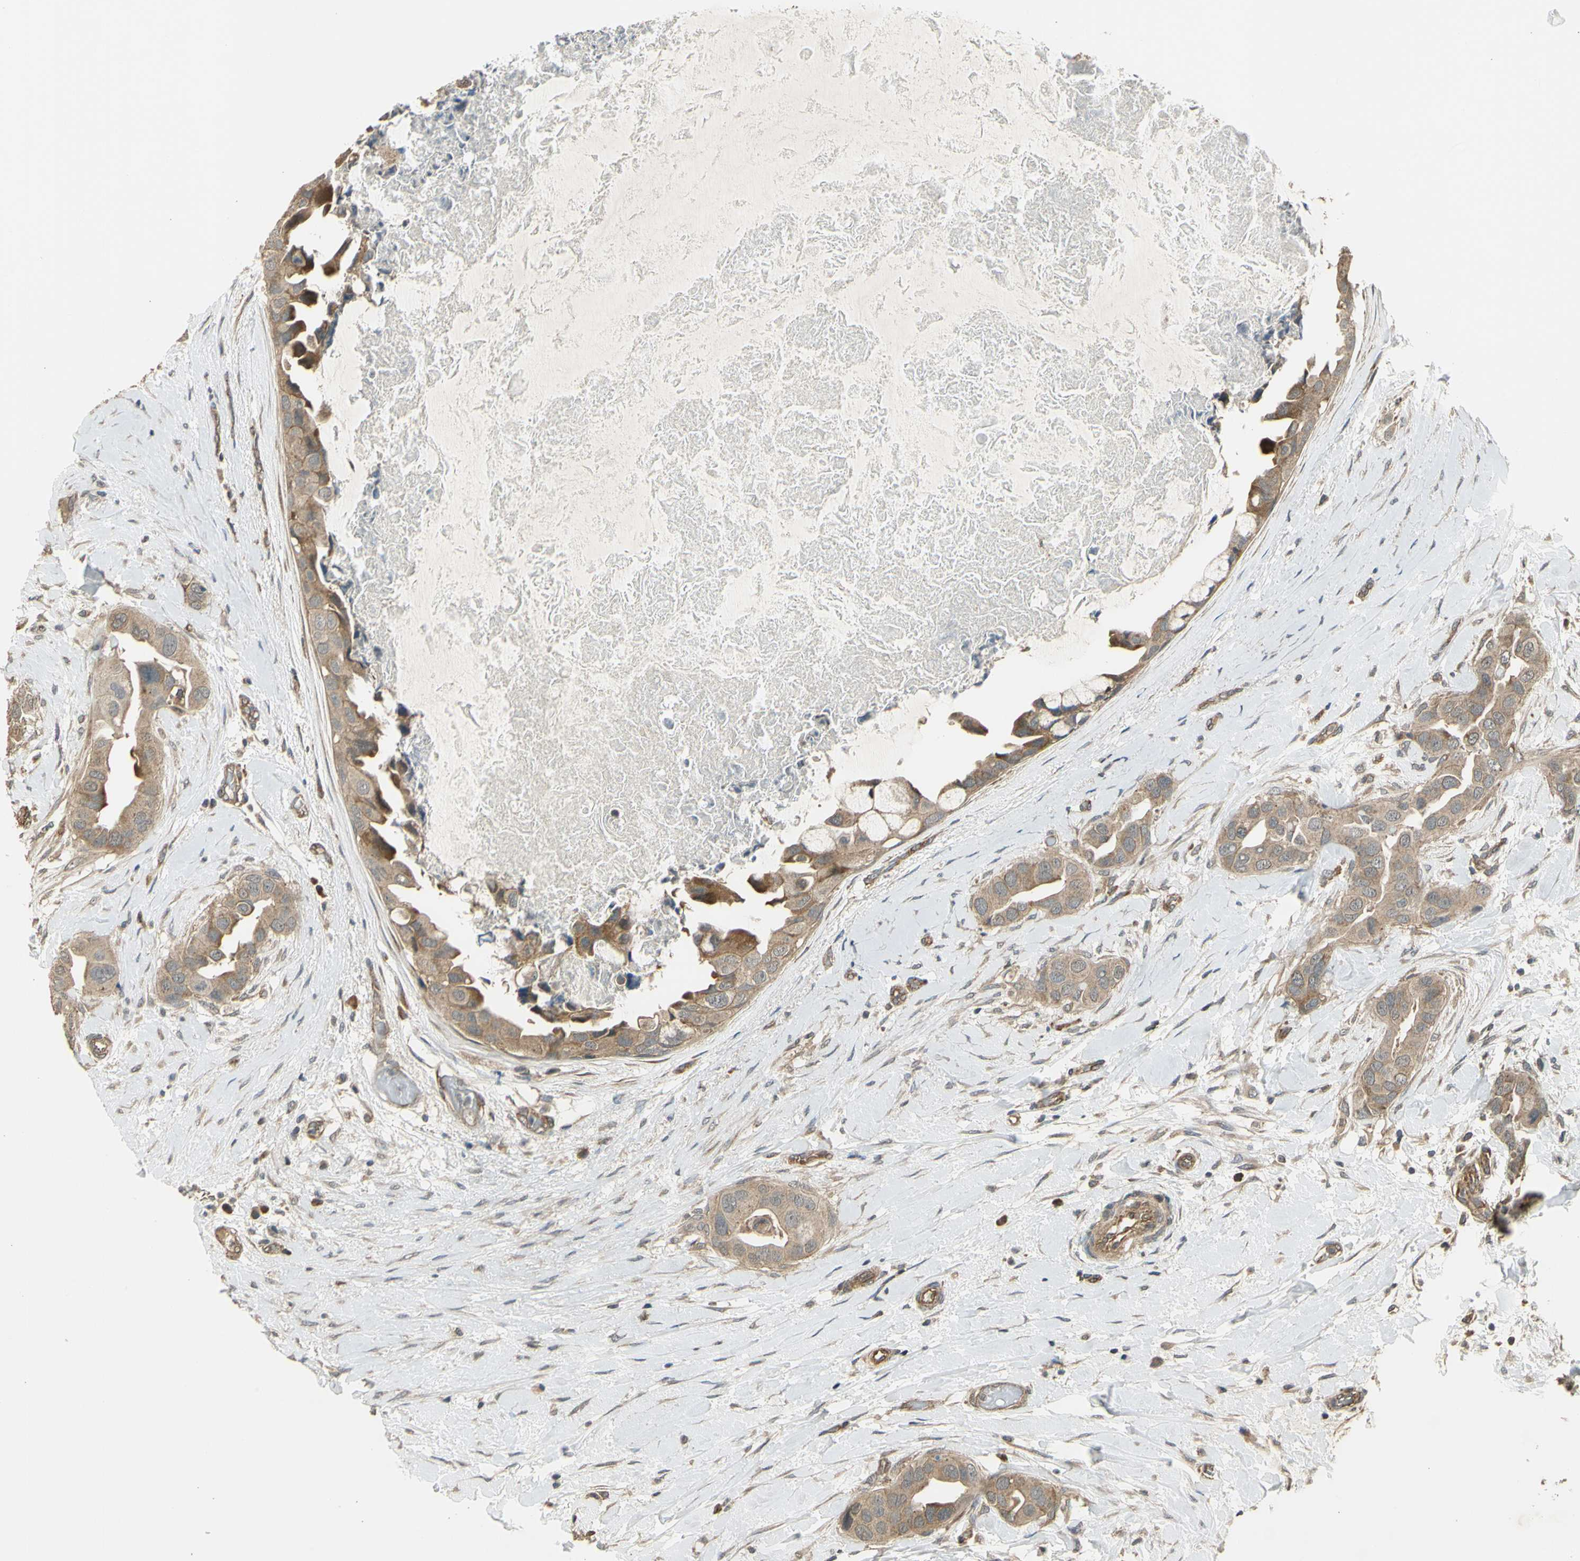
{"staining": {"intensity": "moderate", "quantity": ">75%", "location": "cytoplasmic/membranous"}, "tissue": "breast cancer", "cell_type": "Tumor cells", "image_type": "cancer", "snomed": [{"axis": "morphology", "description": "Duct carcinoma"}, {"axis": "topography", "description": "Breast"}], "caption": "A histopathology image of human breast cancer (invasive ductal carcinoma) stained for a protein reveals moderate cytoplasmic/membranous brown staining in tumor cells.", "gene": "EFNB2", "patient": {"sex": "female", "age": 40}}